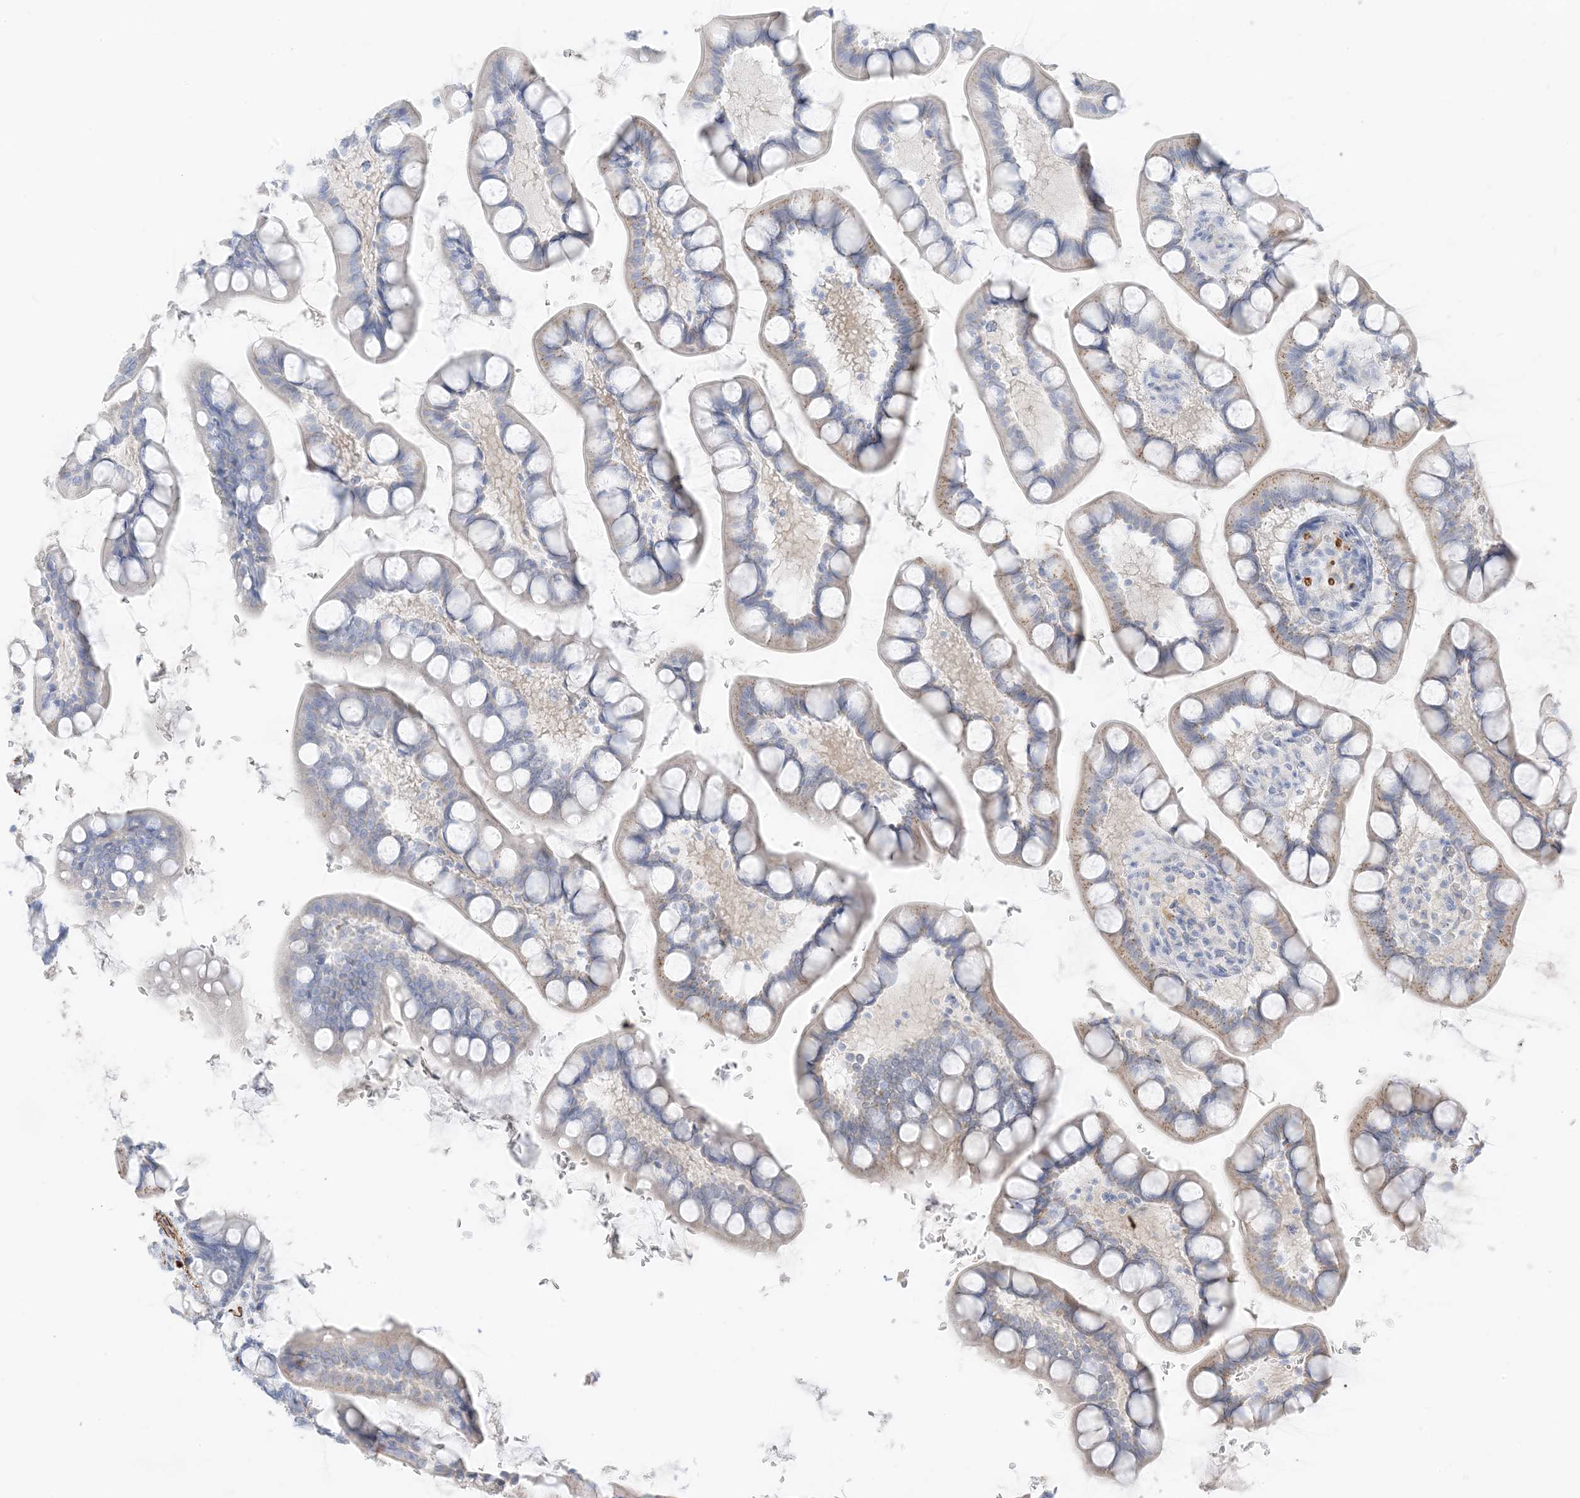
{"staining": {"intensity": "negative", "quantity": "none", "location": "none"}, "tissue": "small intestine", "cell_type": "Glandular cells", "image_type": "normal", "snomed": [{"axis": "morphology", "description": "Normal tissue, NOS"}, {"axis": "topography", "description": "Small intestine"}], "caption": "A micrograph of human small intestine is negative for staining in glandular cells. (Immunohistochemistry, brightfield microscopy, high magnification).", "gene": "SLC22A13", "patient": {"sex": "male", "age": 52}}